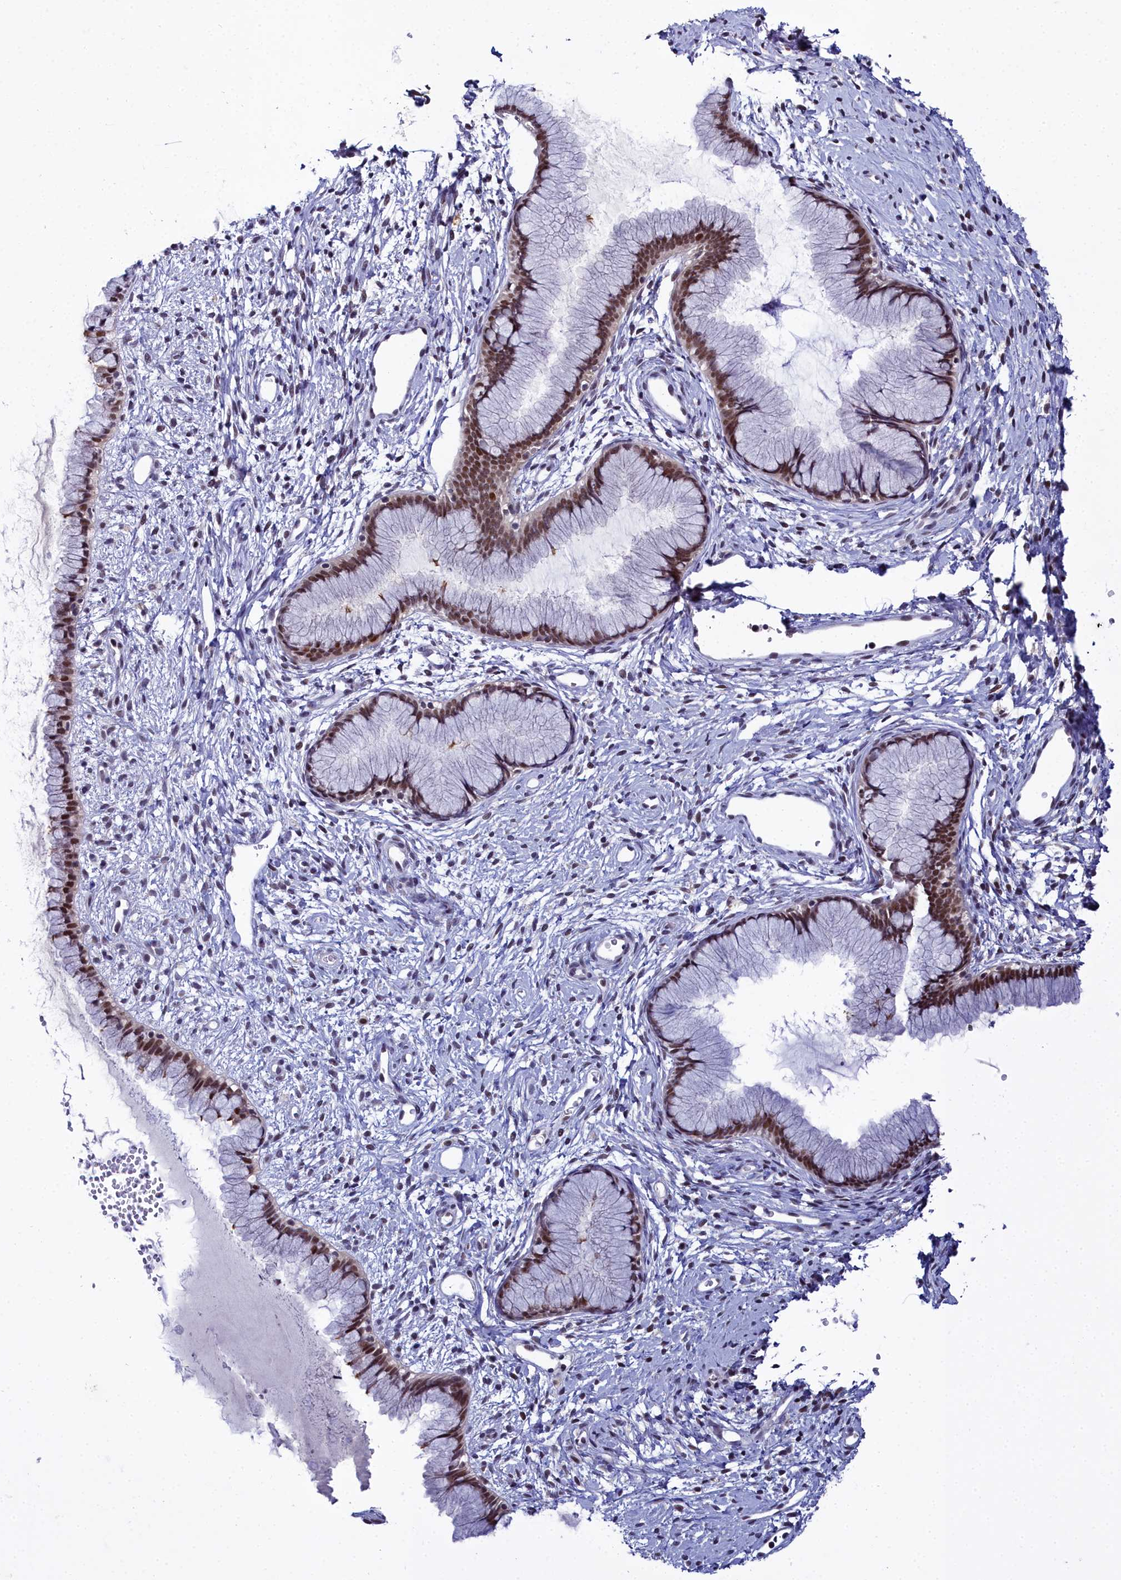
{"staining": {"intensity": "strong", "quantity": ">75%", "location": "nuclear"}, "tissue": "cervix", "cell_type": "Glandular cells", "image_type": "normal", "snomed": [{"axis": "morphology", "description": "Normal tissue, NOS"}, {"axis": "topography", "description": "Cervix"}], "caption": "Immunohistochemical staining of unremarkable human cervix demonstrates >75% levels of strong nuclear protein positivity in about >75% of glandular cells. (IHC, brightfield microscopy, high magnification).", "gene": "CCDC97", "patient": {"sex": "female", "age": 42}}